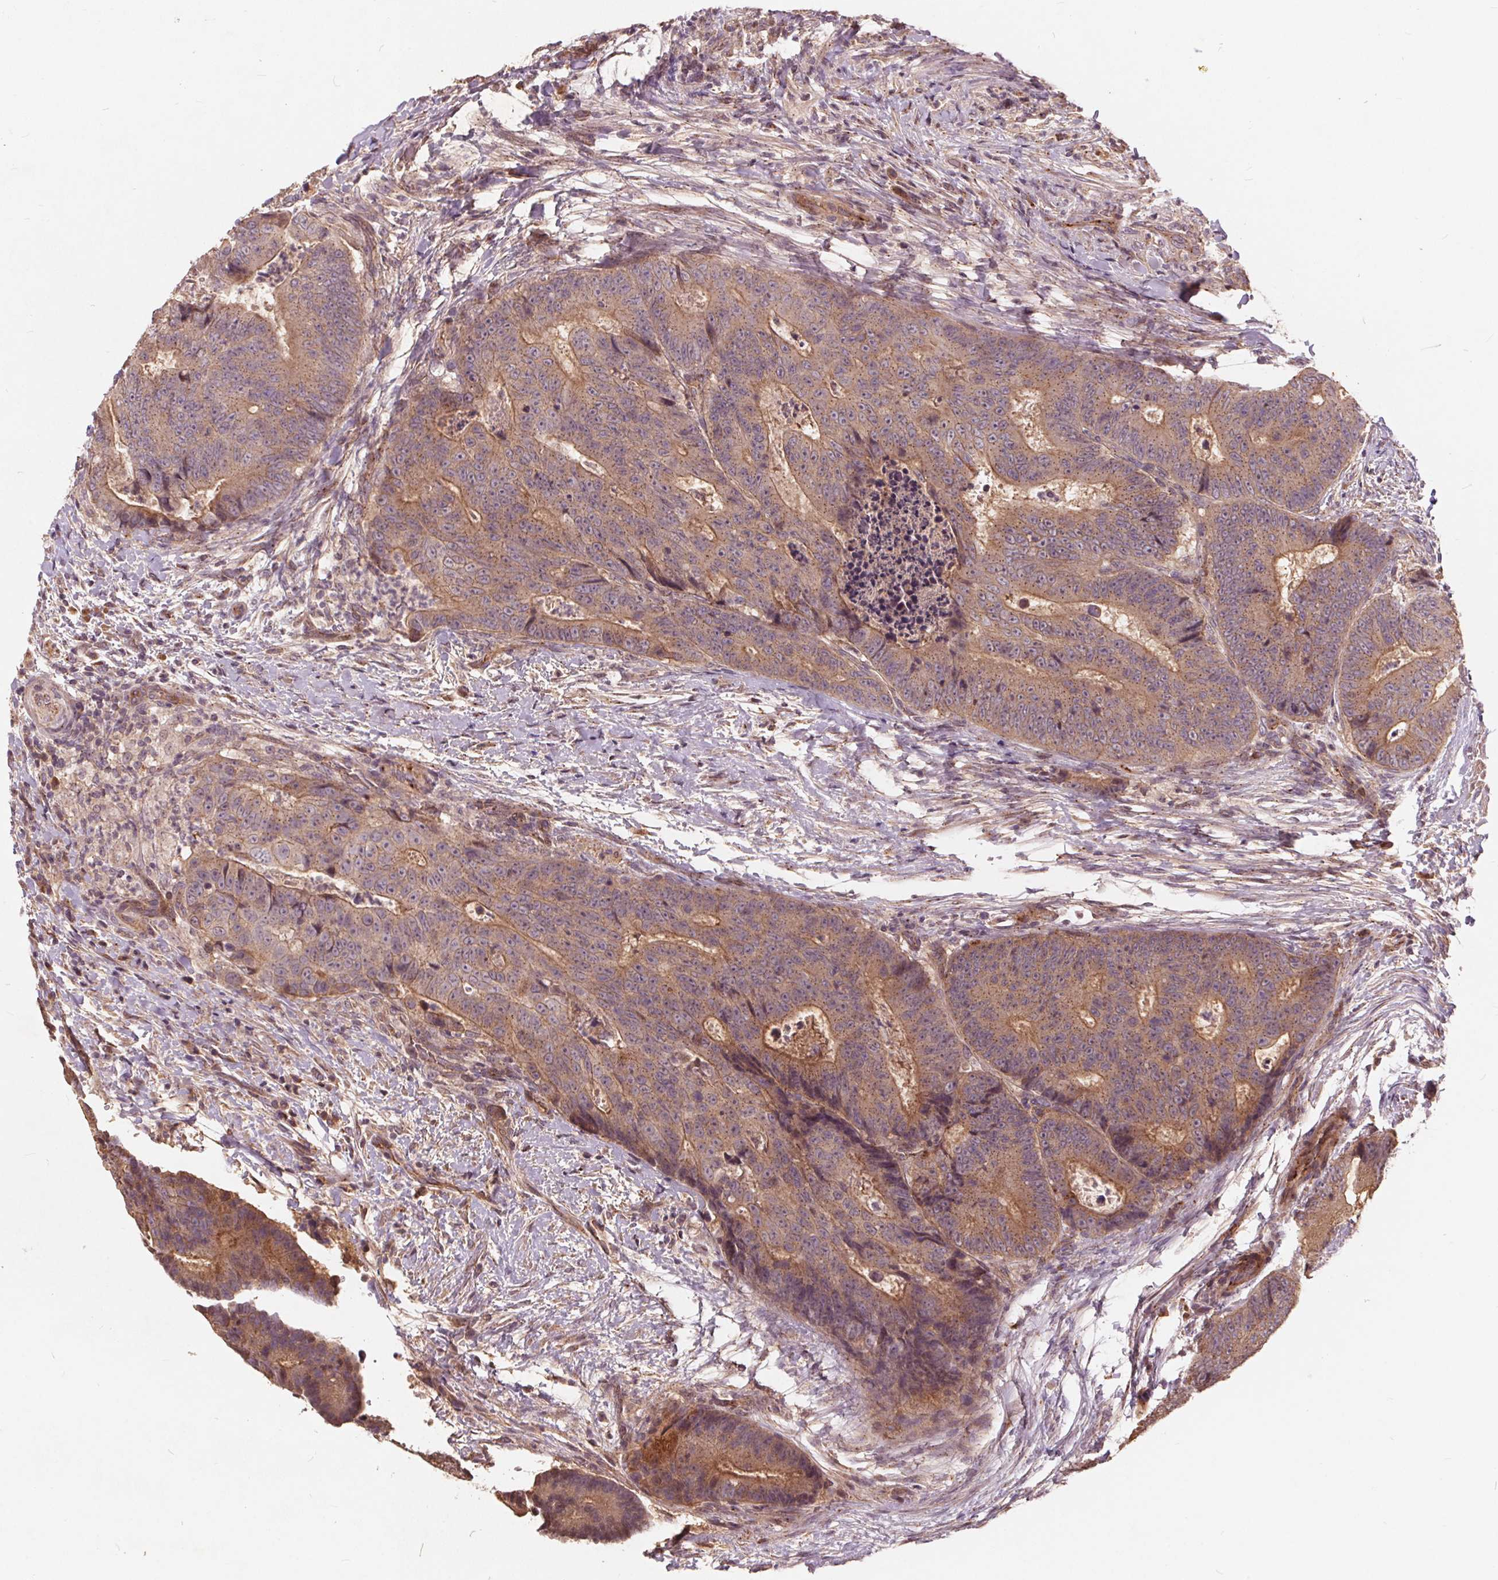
{"staining": {"intensity": "weak", "quantity": "25%-75%", "location": "cytoplasmic/membranous"}, "tissue": "colorectal cancer", "cell_type": "Tumor cells", "image_type": "cancer", "snomed": [{"axis": "morphology", "description": "Adenocarcinoma, NOS"}, {"axis": "topography", "description": "Colon"}], "caption": "An image showing weak cytoplasmic/membranous expression in approximately 25%-75% of tumor cells in colorectal adenocarcinoma, as visualized by brown immunohistochemical staining.", "gene": "CSNK1G2", "patient": {"sex": "female", "age": 48}}